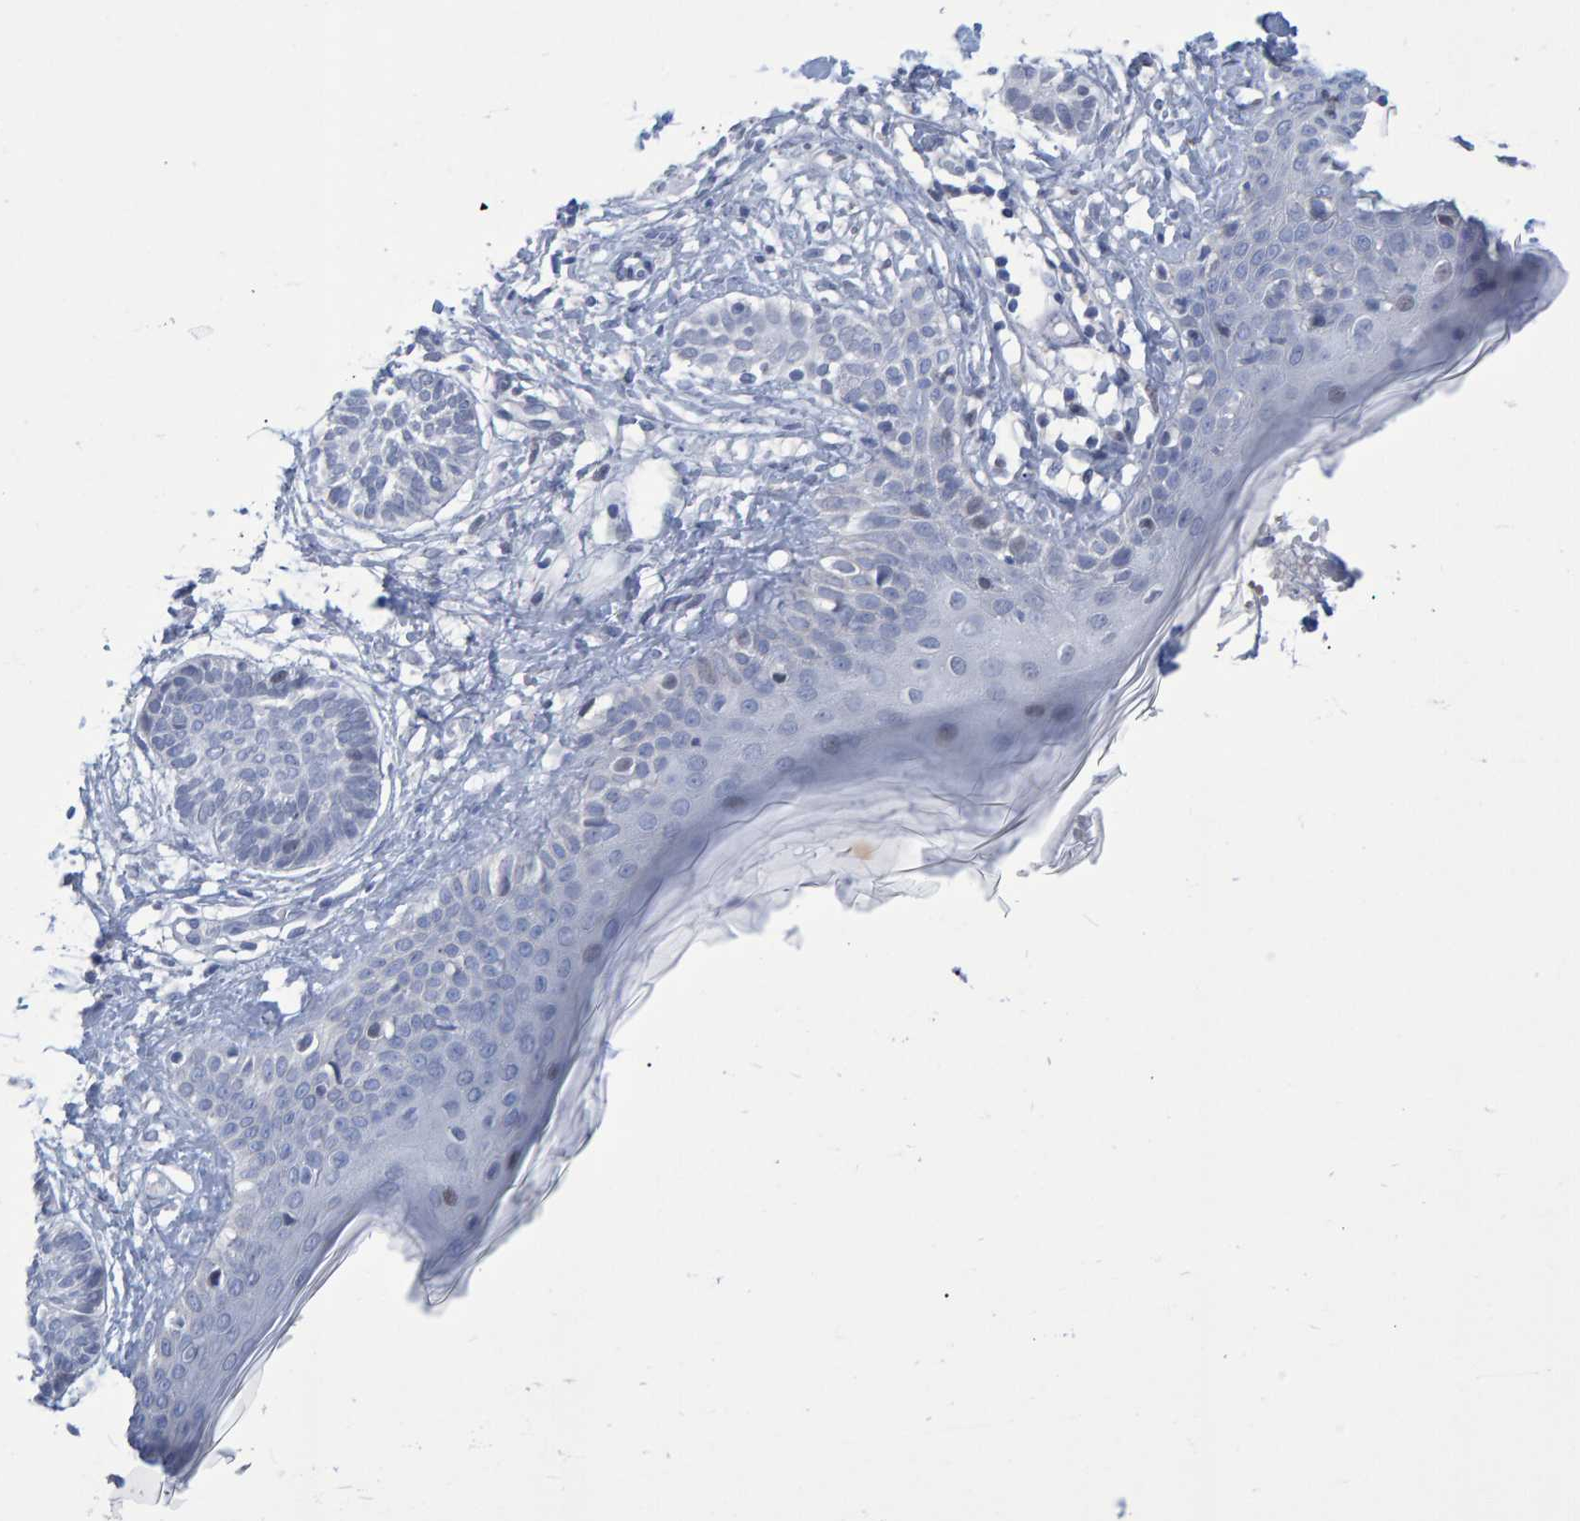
{"staining": {"intensity": "negative", "quantity": "none", "location": "none"}, "tissue": "skin cancer", "cell_type": "Tumor cells", "image_type": "cancer", "snomed": [{"axis": "morphology", "description": "Normal tissue, NOS"}, {"axis": "morphology", "description": "Basal cell carcinoma"}, {"axis": "topography", "description": "Skin"}], "caption": "Tumor cells are negative for protein expression in human skin cancer (basal cell carcinoma). The staining was performed using DAB to visualize the protein expression in brown, while the nuclei were stained in blue with hematoxylin (Magnification: 20x).", "gene": "PROCA1", "patient": {"sex": "male", "age": 63}}